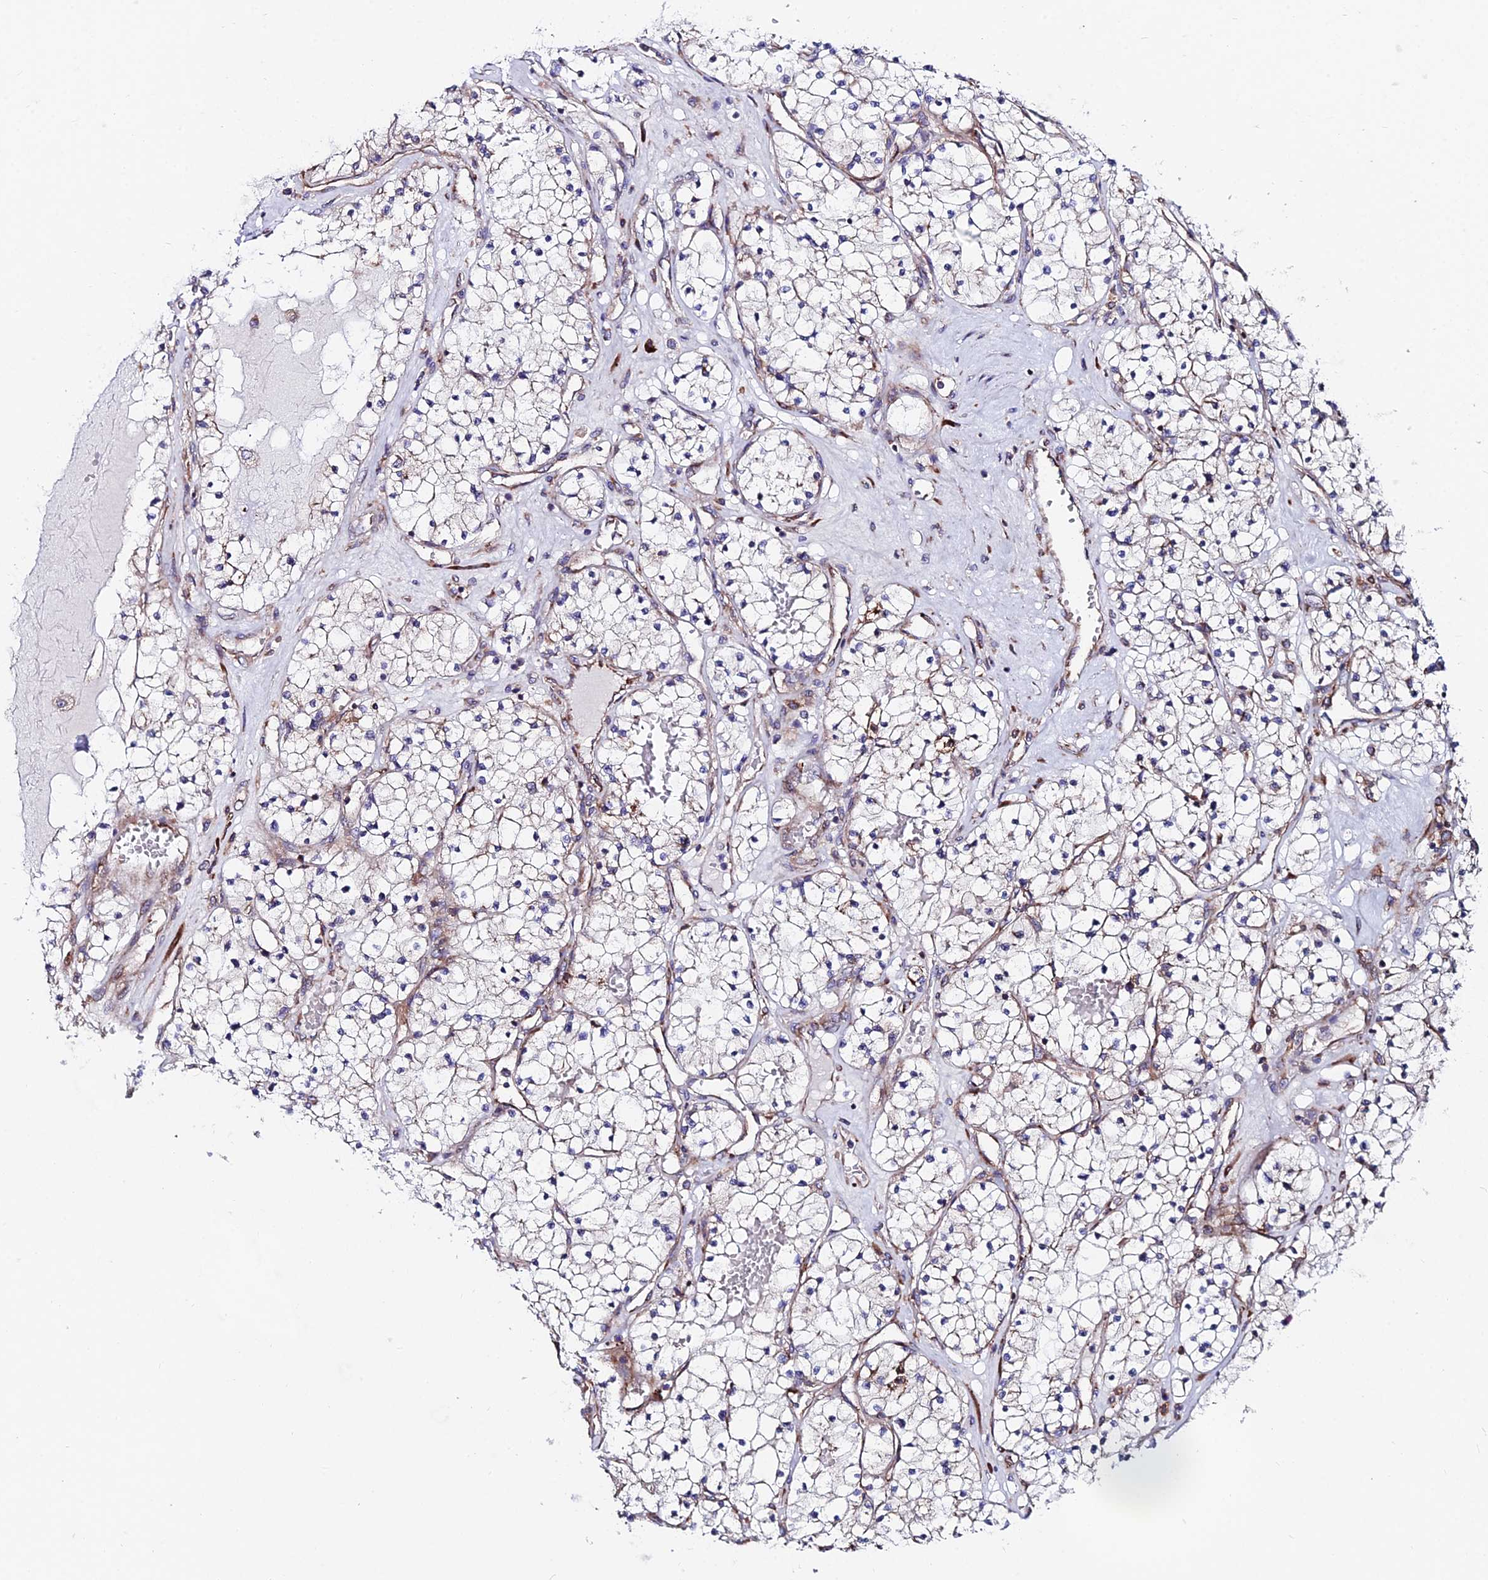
{"staining": {"intensity": "weak", "quantity": "<25%", "location": "cytoplasmic/membranous"}, "tissue": "renal cancer", "cell_type": "Tumor cells", "image_type": "cancer", "snomed": [{"axis": "morphology", "description": "Normal tissue, NOS"}, {"axis": "morphology", "description": "Adenocarcinoma, NOS"}, {"axis": "topography", "description": "Kidney"}], "caption": "Histopathology image shows no significant protein staining in tumor cells of adenocarcinoma (renal).", "gene": "EIF3K", "patient": {"sex": "male", "age": 68}}